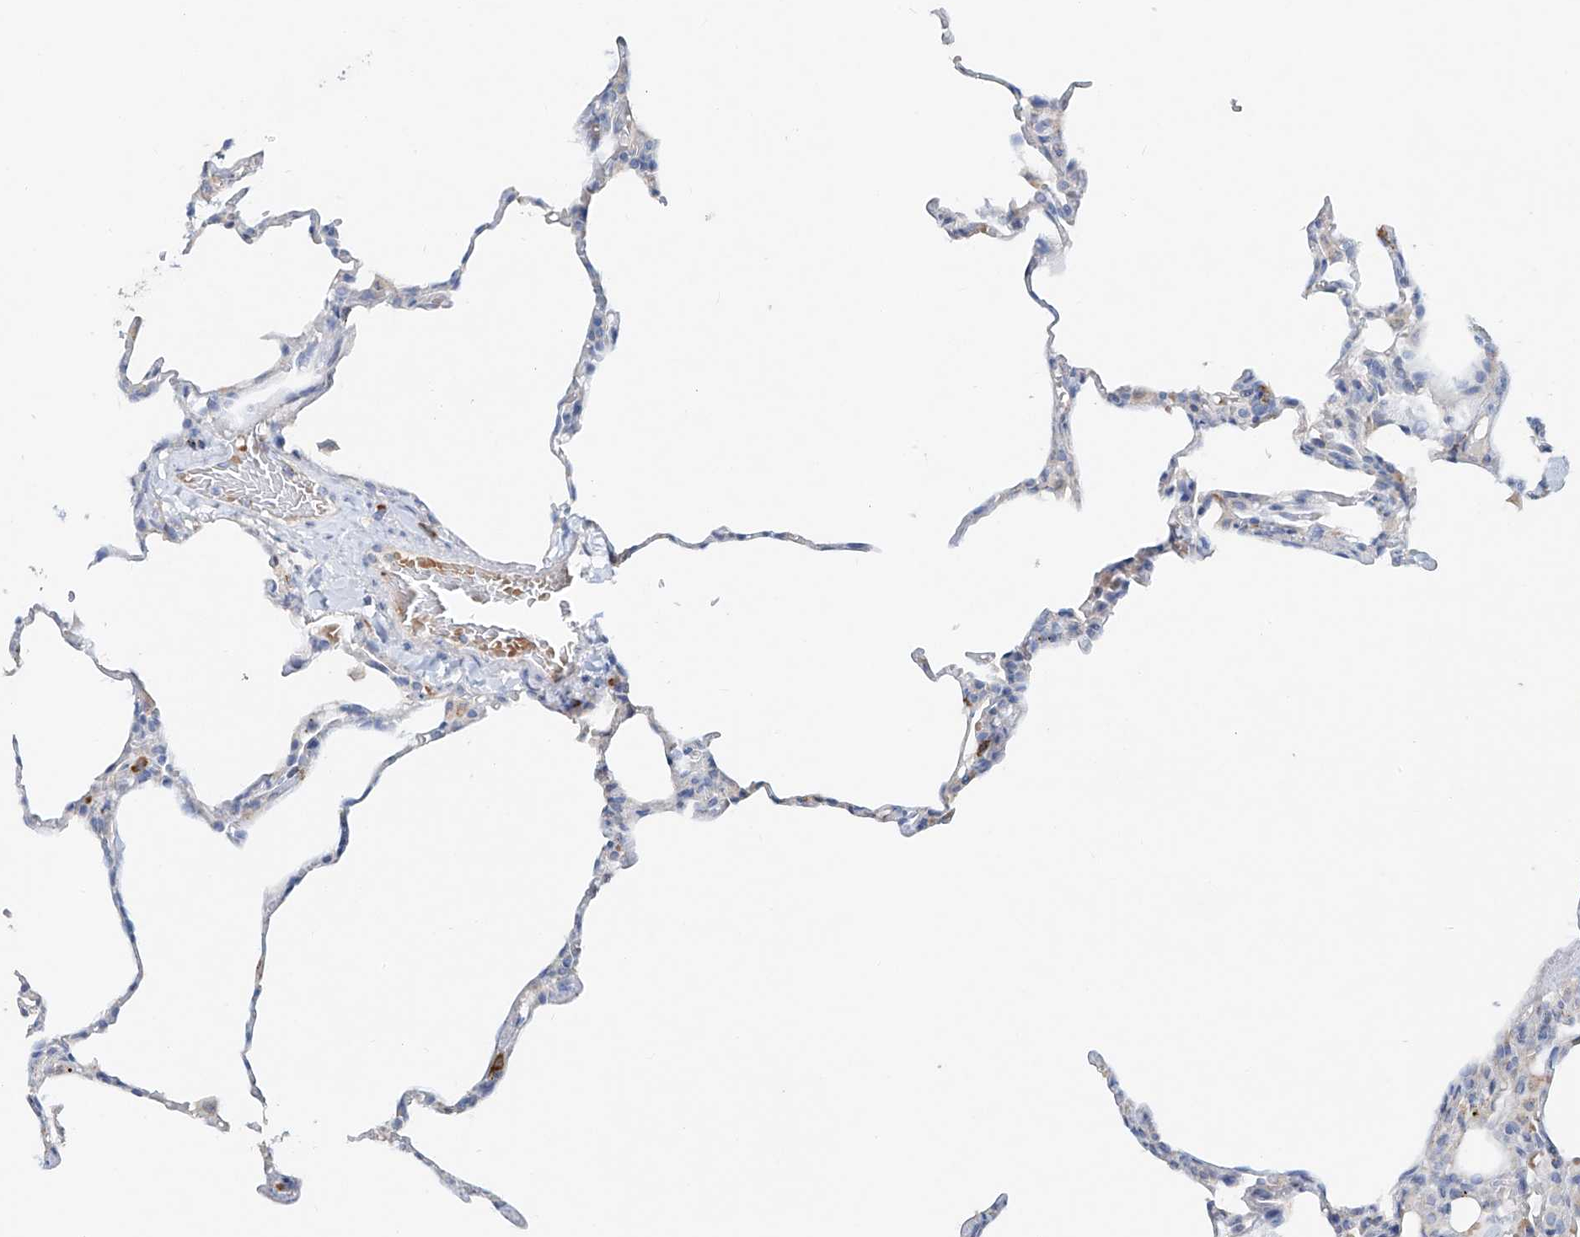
{"staining": {"intensity": "strong", "quantity": "<25%", "location": "cytoplasmic/membranous"}, "tissue": "lung", "cell_type": "Alveolar cells", "image_type": "normal", "snomed": [{"axis": "morphology", "description": "Normal tissue, NOS"}, {"axis": "topography", "description": "Lung"}], "caption": "A brown stain labels strong cytoplasmic/membranous expression of a protein in alveolar cells of unremarkable lung. (Stains: DAB in brown, nuclei in blue, Microscopy: brightfield microscopy at high magnification).", "gene": "TRIM47", "patient": {"sex": "male", "age": 20}}